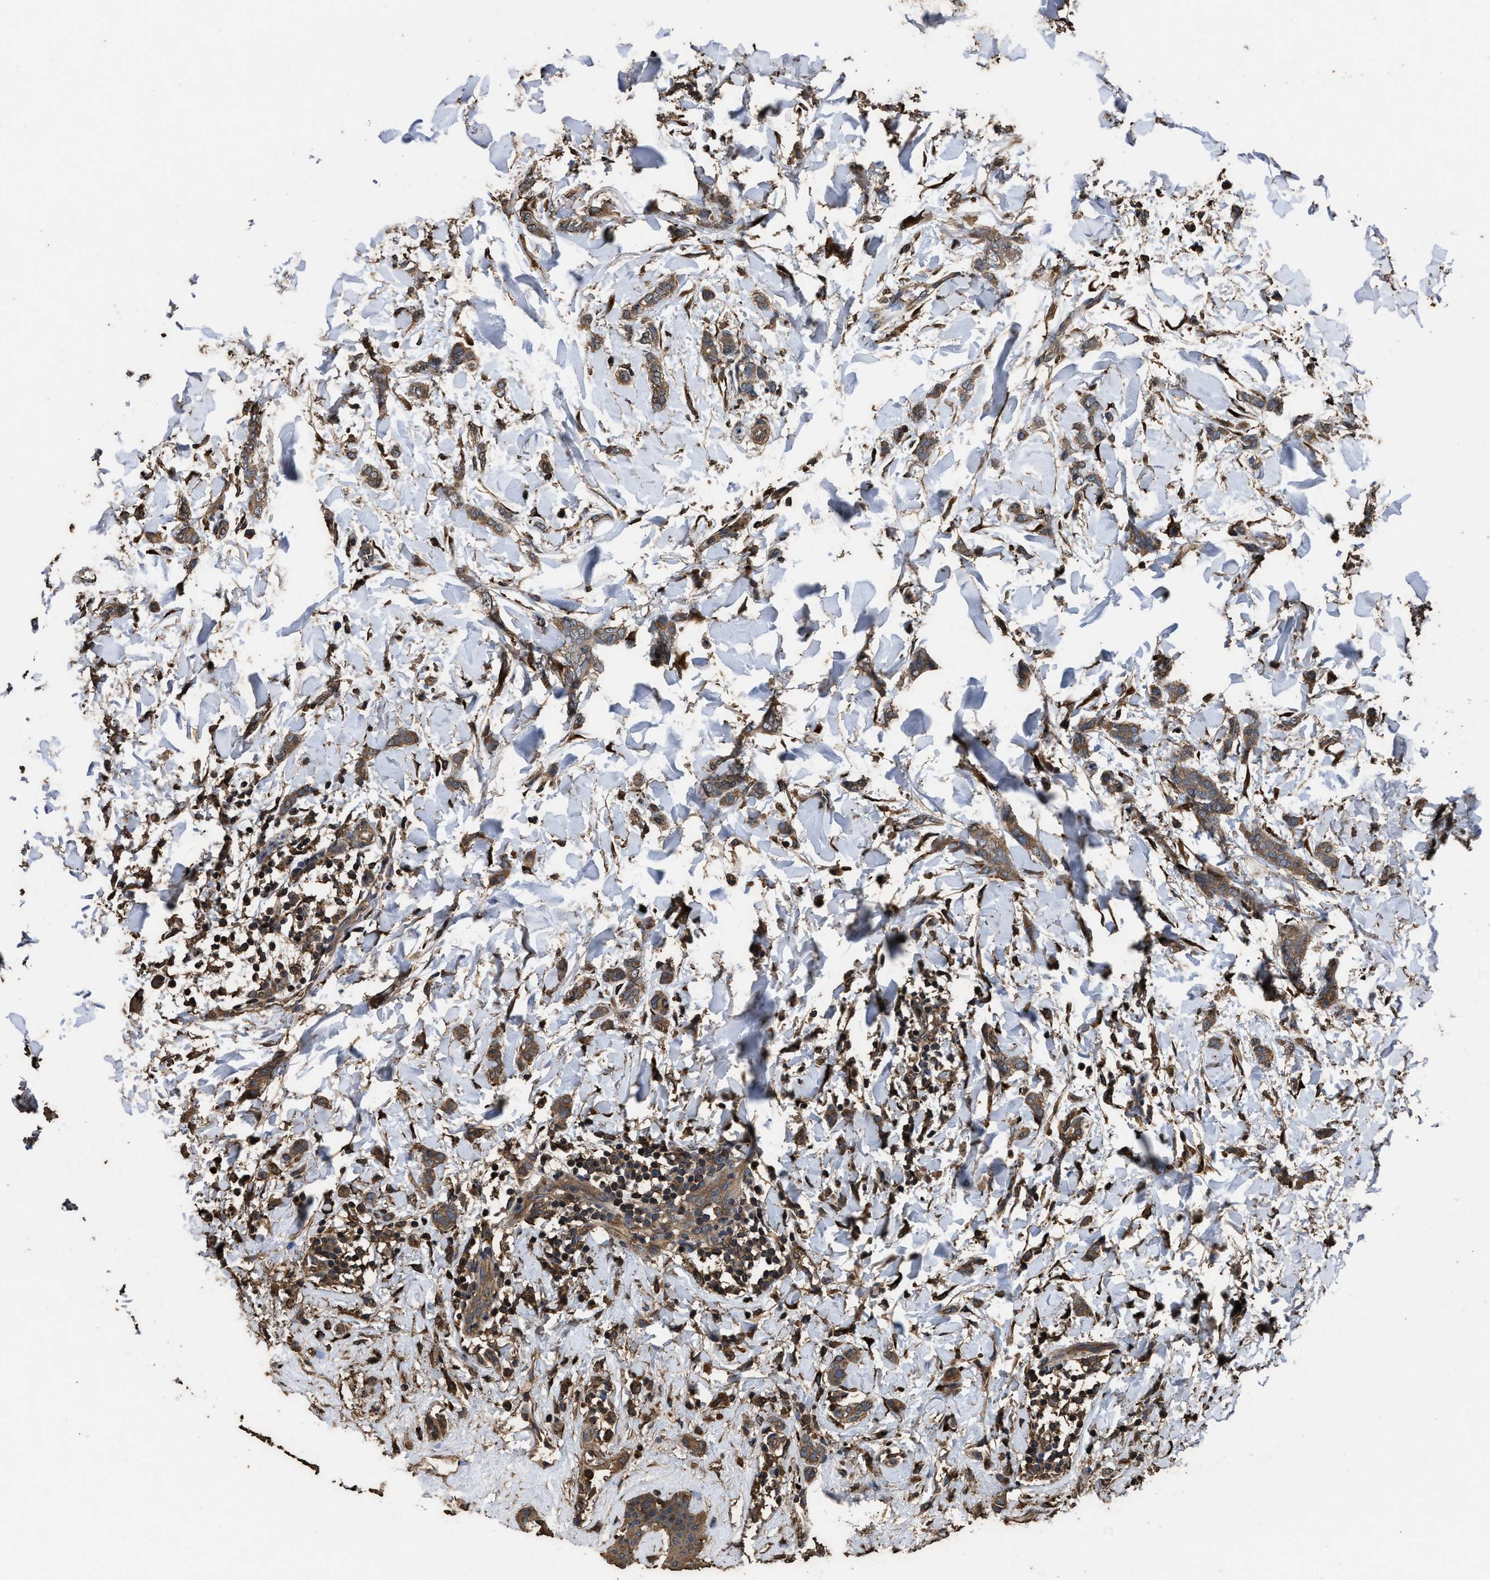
{"staining": {"intensity": "moderate", "quantity": ">75%", "location": "cytoplasmic/membranous"}, "tissue": "breast cancer", "cell_type": "Tumor cells", "image_type": "cancer", "snomed": [{"axis": "morphology", "description": "Lobular carcinoma"}, {"axis": "topography", "description": "Skin"}, {"axis": "topography", "description": "Breast"}], "caption": "Breast cancer was stained to show a protein in brown. There is medium levels of moderate cytoplasmic/membranous positivity in about >75% of tumor cells.", "gene": "ZMYND19", "patient": {"sex": "female", "age": 46}}